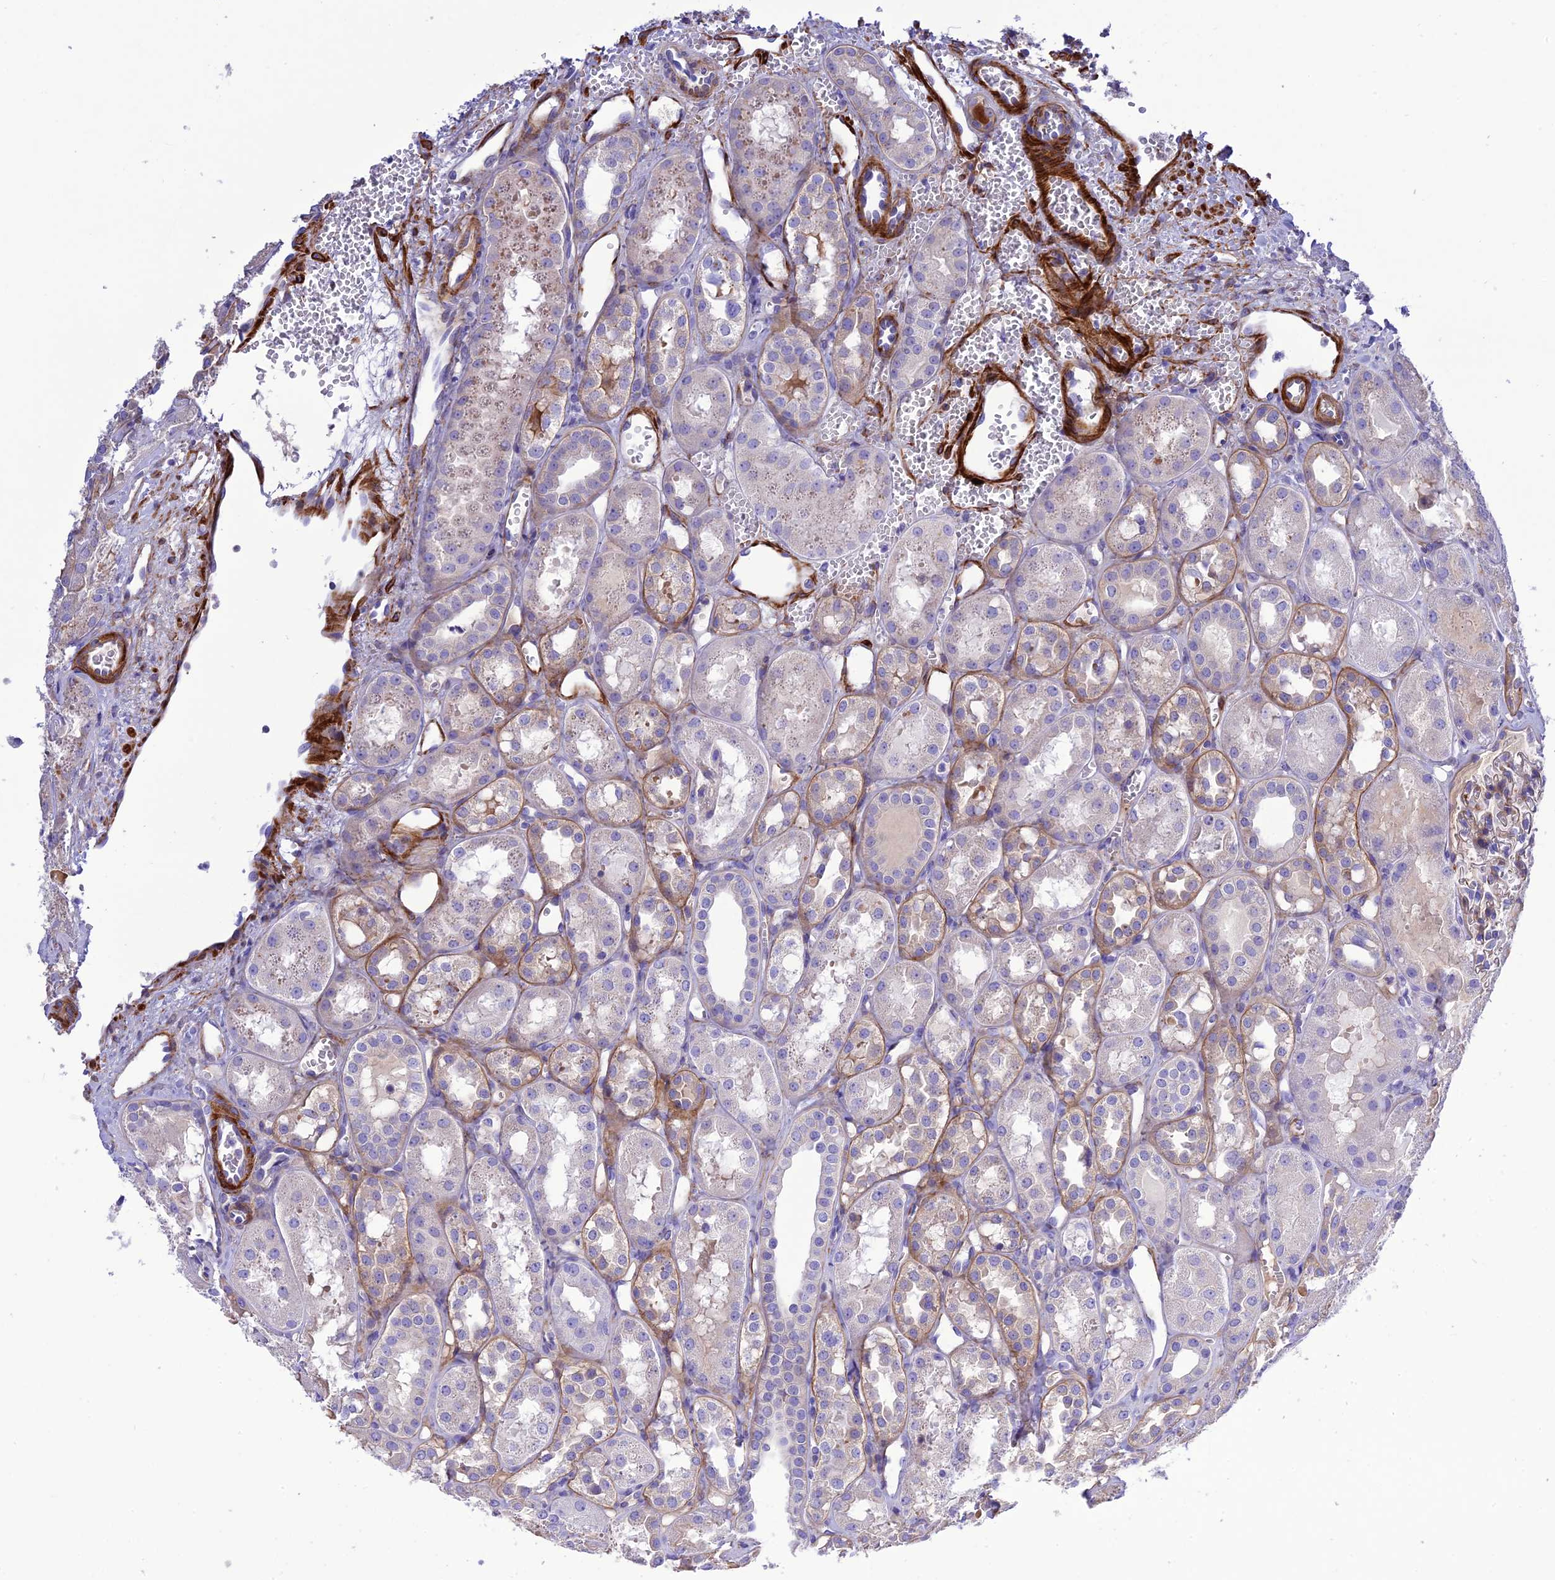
{"staining": {"intensity": "moderate", "quantity": "25%-75%", "location": "cytoplasmic/membranous"}, "tissue": "kidney", "cell_type": "Cells in glomeruli", "image_type": "normal", "snomed": [{"axis": "morphology", "description": "Normal tissue, NOS"}, {"axis": "topography", "description": "Kidney"}], "caption": "Cells in glomeruli exhibit moderate cytoplasmic/membranous staining in about 25%-75% of cells in normal kidney.", "gene": "FRA10AC1", "patient": {"sex": "male", "age": 16}}